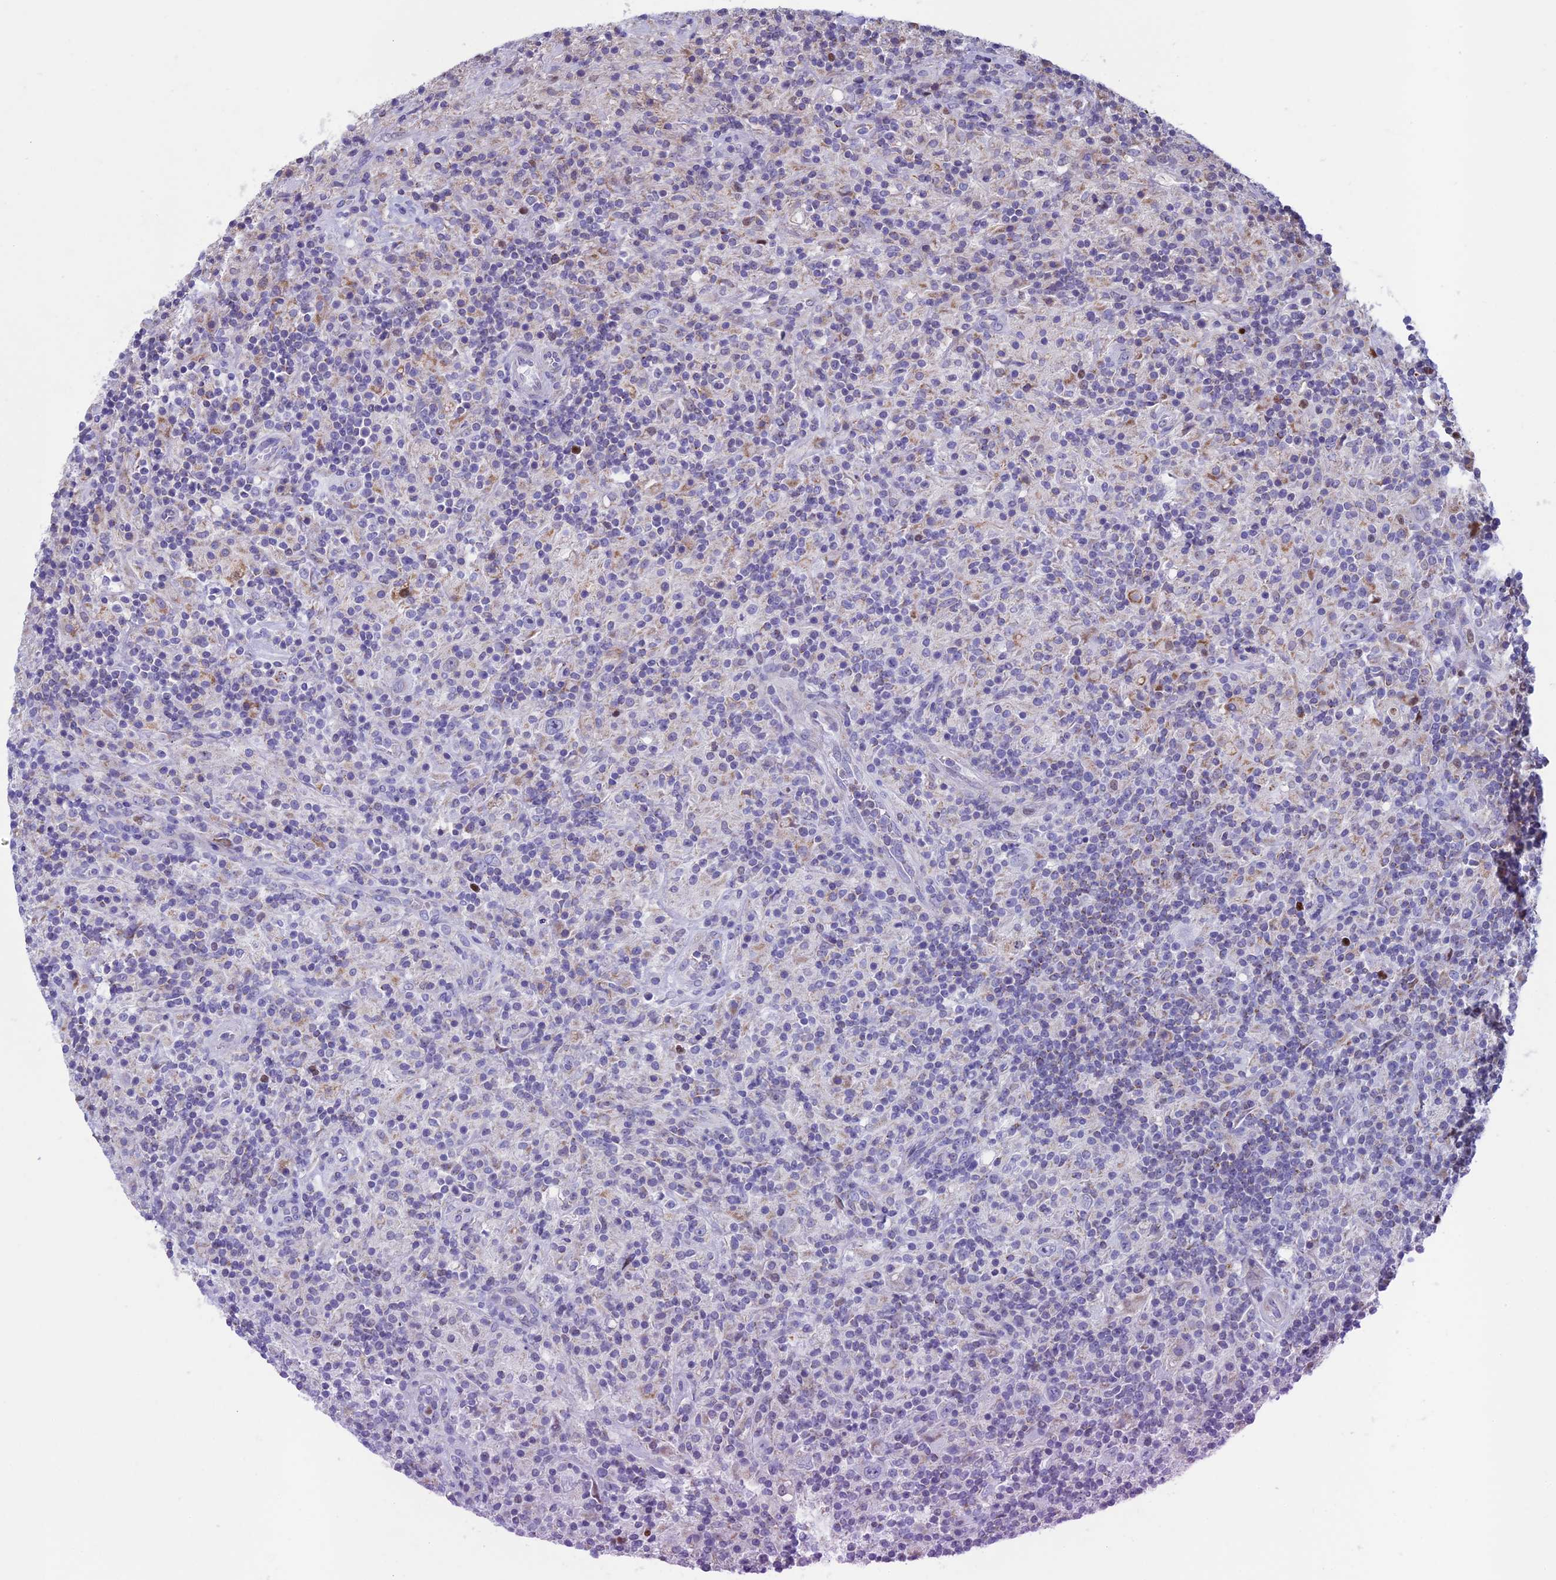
{"staining": {"intensity": "negative", "quantity": "none", "location": "none"}, "tissue": "lymphoma", "cell_type": "Tumor cells", "image_type": "cancer", "snomed": [{"axis": "morphology", "description": "Hodgkin's disease, NOS"}, {"axis": "topography", "description": "Lymph node"}], "caption": "Hodgkin's disease was stained to show a protein in brown. There is no significant expression in tumor cells.", "gene": "ACSS1", "patient": {"sex": "male", "age": 70}}